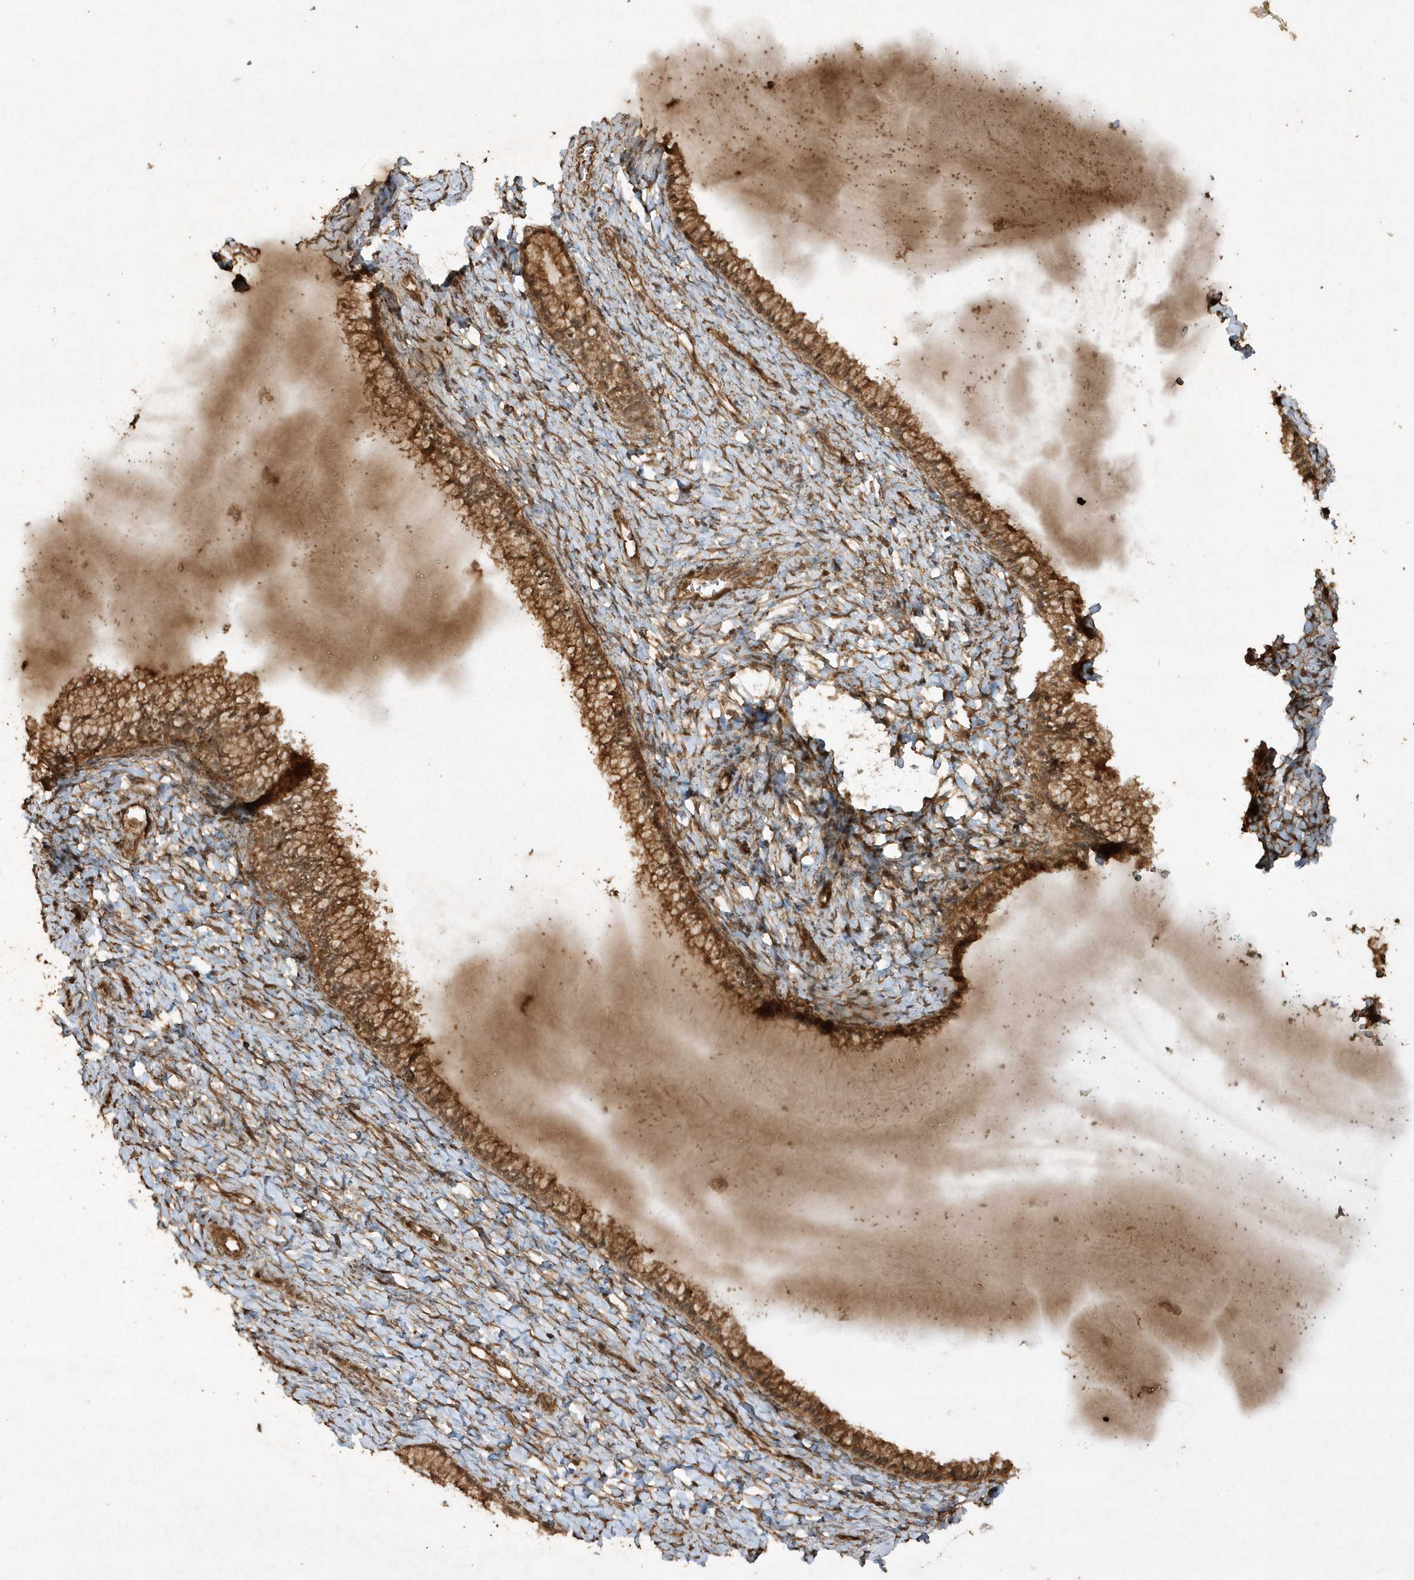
{"staining": {"intensity": "moderate", "quantity": ">75%", "location": "cytoplasmic/membranous"}, "tissue": "cervix", "cell_type": "Glandular cells", "image_type": "normal", "snomed": [{"axis": "morphology", "description": "Normal tissue, NOS"}, {"axis": "morphology", "description": "Adenocarcinoma, NOS"}, {"axis": "topography", "description": "Cervix"}], "caption": "DAB (3,3'-diaminobenzidine) immunohistochemical staining of normal cervix demonstrates moderate cytoplasmic/membranous protein positivity in about >75% of glandular cells.", "gene": "AVPI1", "patient": {"sex": "female", "age": 29}}